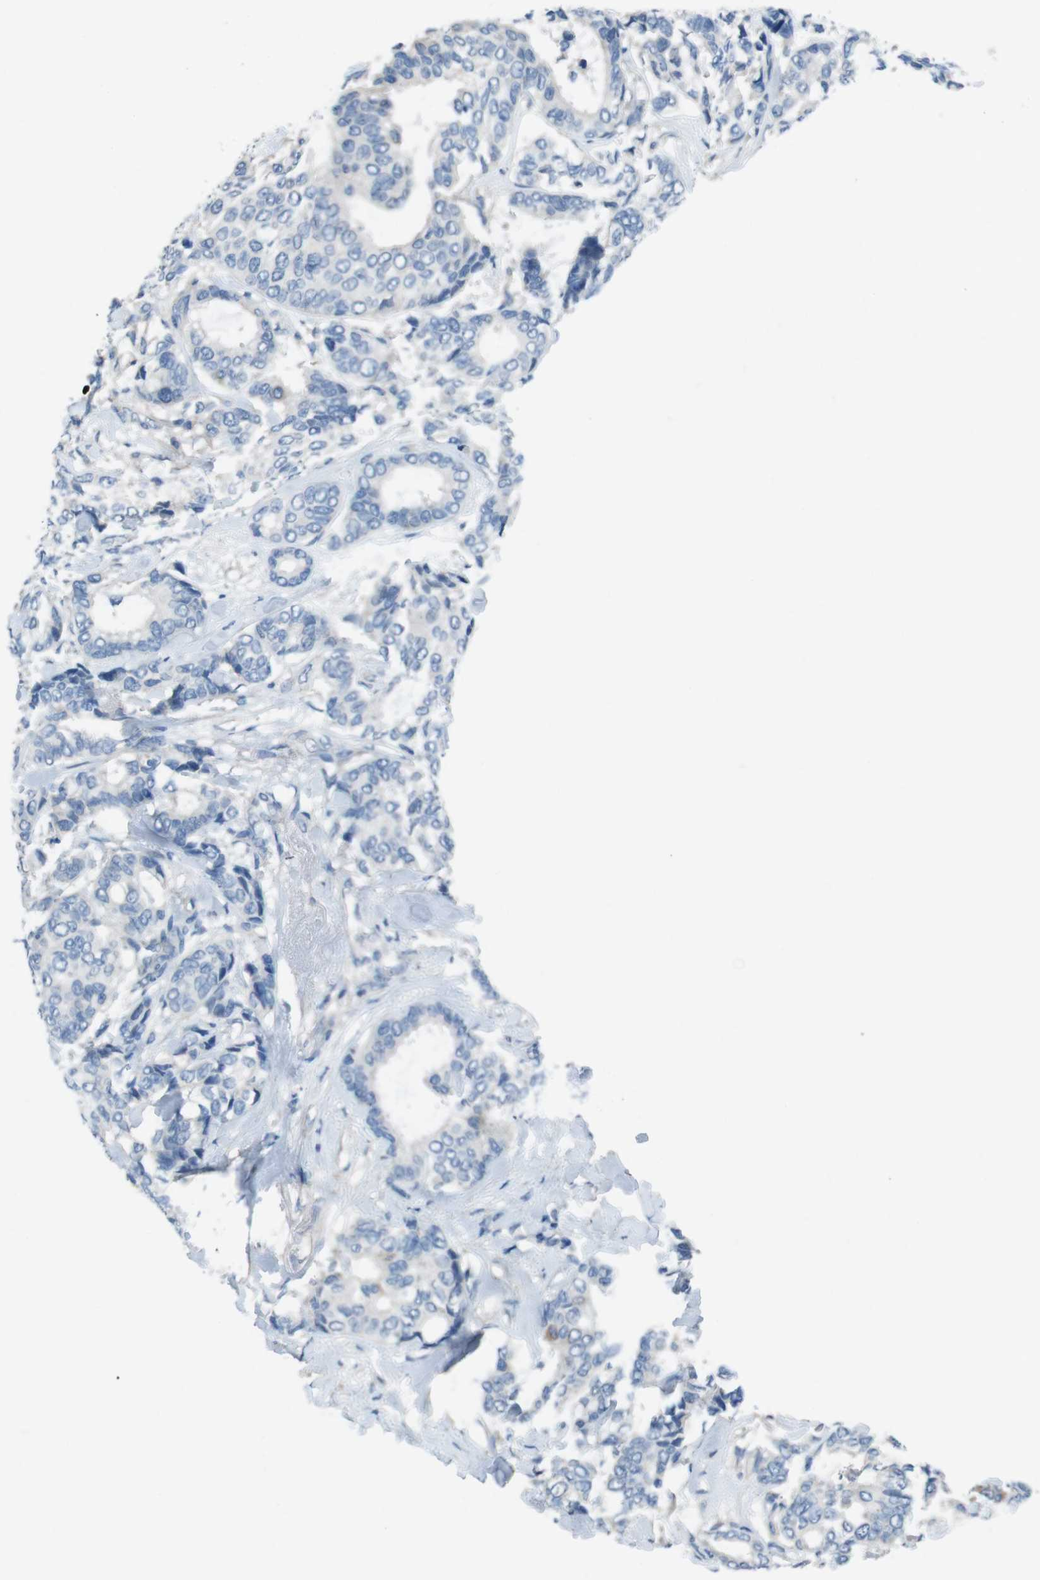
{"staining": {"intensity": "negative", "quantity": "none", "location": "none"}, "tissue": "breast cancer", "cell_type": "Tumor cells", "image_type": "cancer", "snomed": [{"axis": "morphology", "description": "Duct carcinoma"}, {"axis": "topography", "description": "Breast"}], "caption": "This is an IHC histopathology image of human breast cancer (infiltrating ductal carcinoma). There is no staining in tumor cells.", "gene": "CYP2C8", "patient": {"sex": "female", "age": 87}}